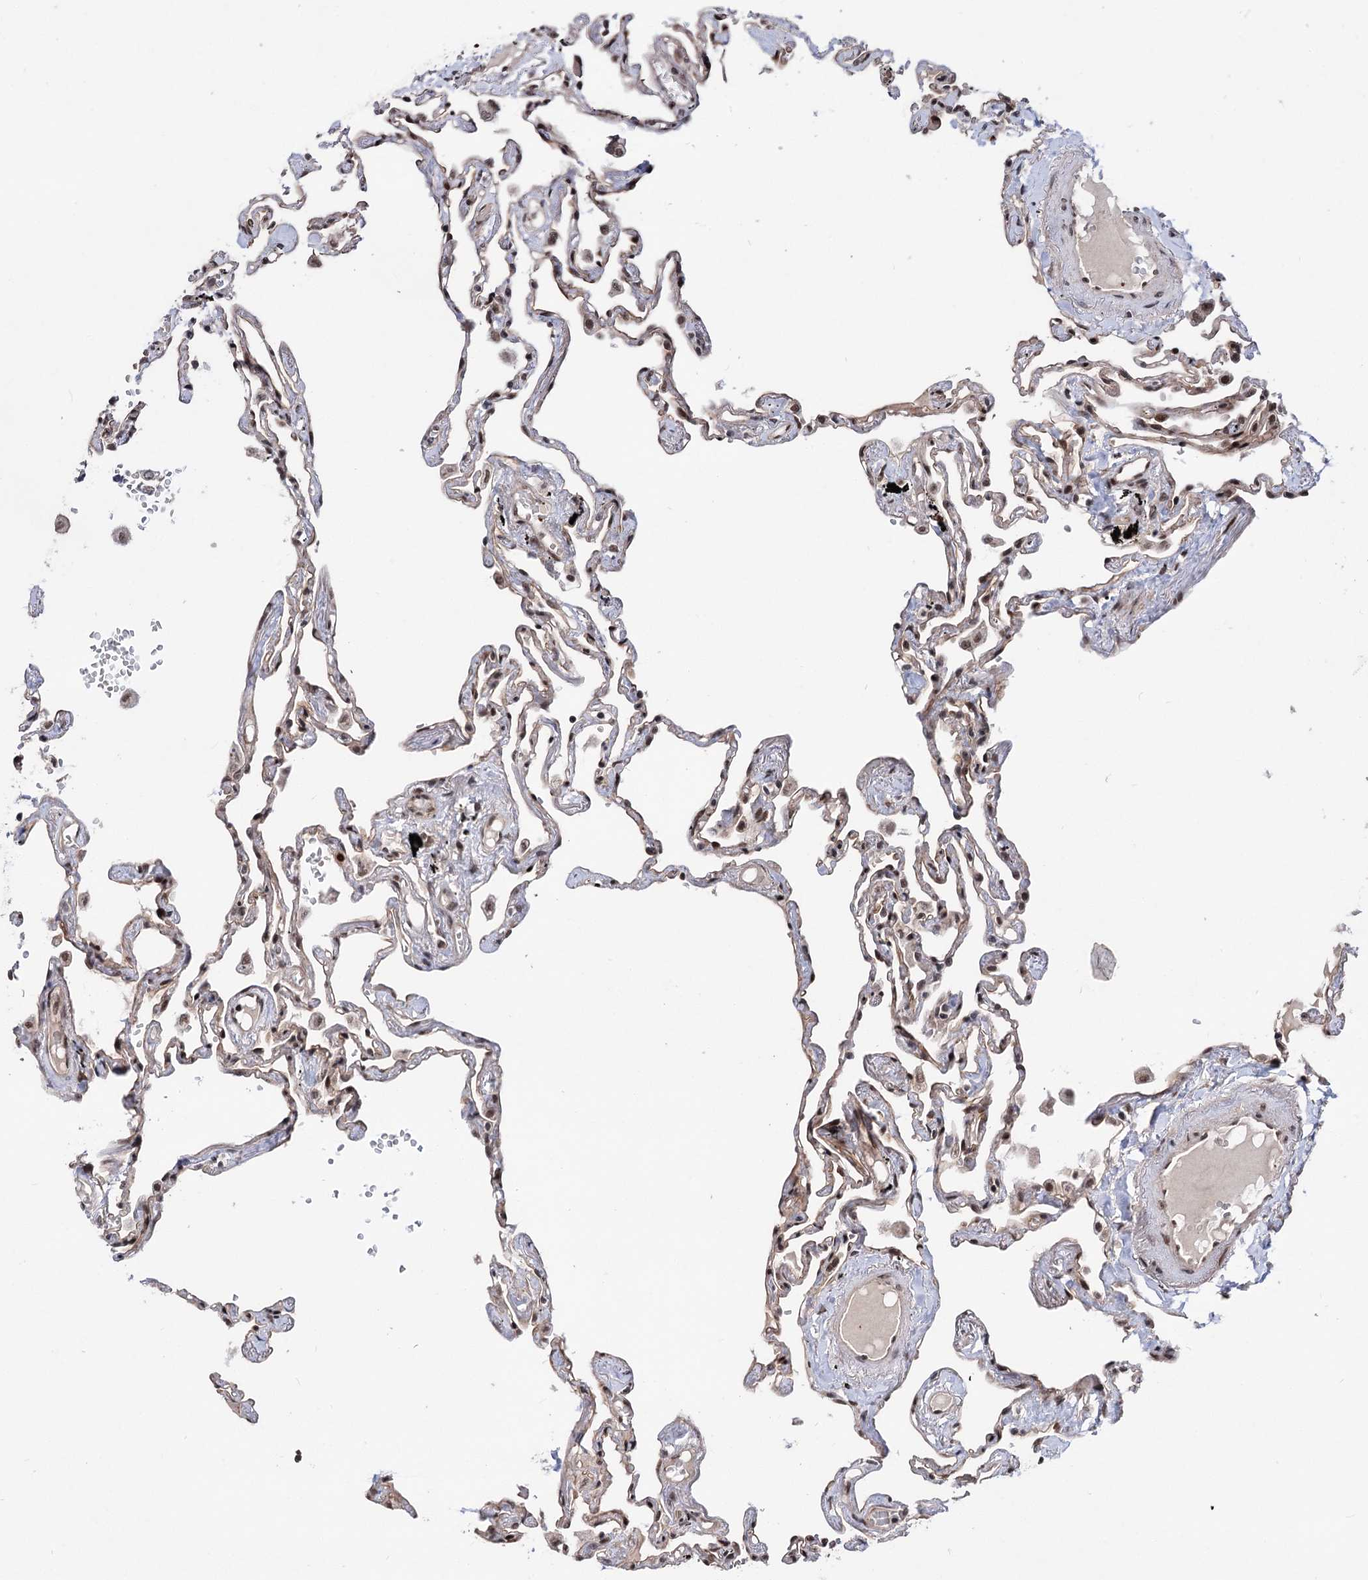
{"staining": {"intensity": "moderate", "quantity": ">75%", "location": "nuclear"}, "tissue": "lung", "cell_type": "Alveolar cells", "image_type": "normal", "snomed": [{"axis": "morphology", "description": "Normal tissue, NOS"}, {"axis": "topography", "description": "Lung"}], "caption": "Immunohistochemistry (IHC) (DAB (3,3'-diaminobenzidine)) staining of unremarkable lung reveals moderate nuclear protein expression in about >75% of alveolar cells.", "gene": "MAML1", "patient": {"sex": "female", "age": 67}}